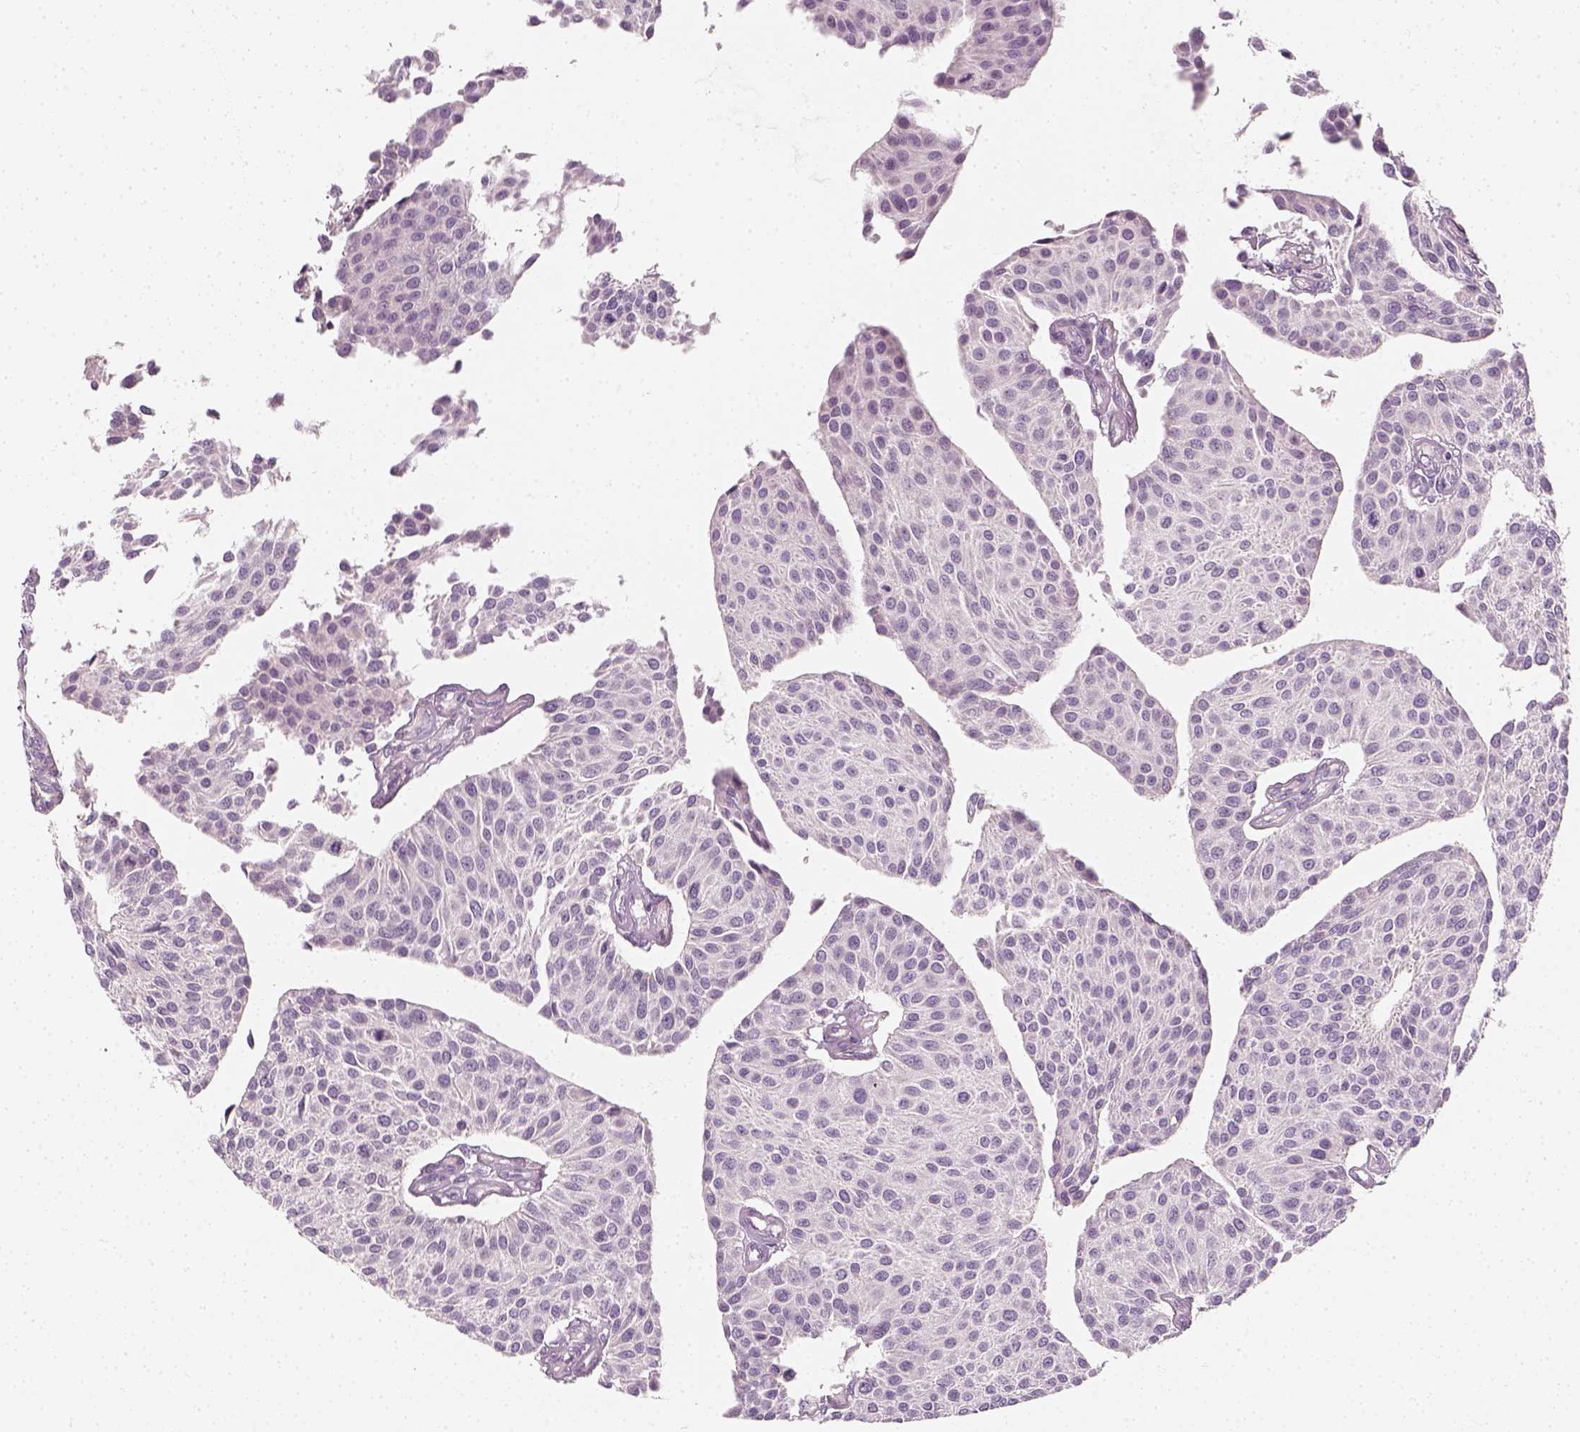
{"staining": {"intensity": "negative", "quantity": "none", "location": "none"}, "tissue": "urothelial cancer", "cell_type": "Tumor cells", "image_type": "cancer", "snomed": [{"axis": "morphology", "description": "Urothelial carcinoma, NOS"}, {"axis": "topography", "description": "Urinary bladder"}], "caption": "DAB (3,3'-diaminobenzidine) immunohistochemical staining of urothelial cancer demonstrates no significant staining in tumor cells.", "gene": "PRAME", "patient": {"sex": "male", "age": 55}}